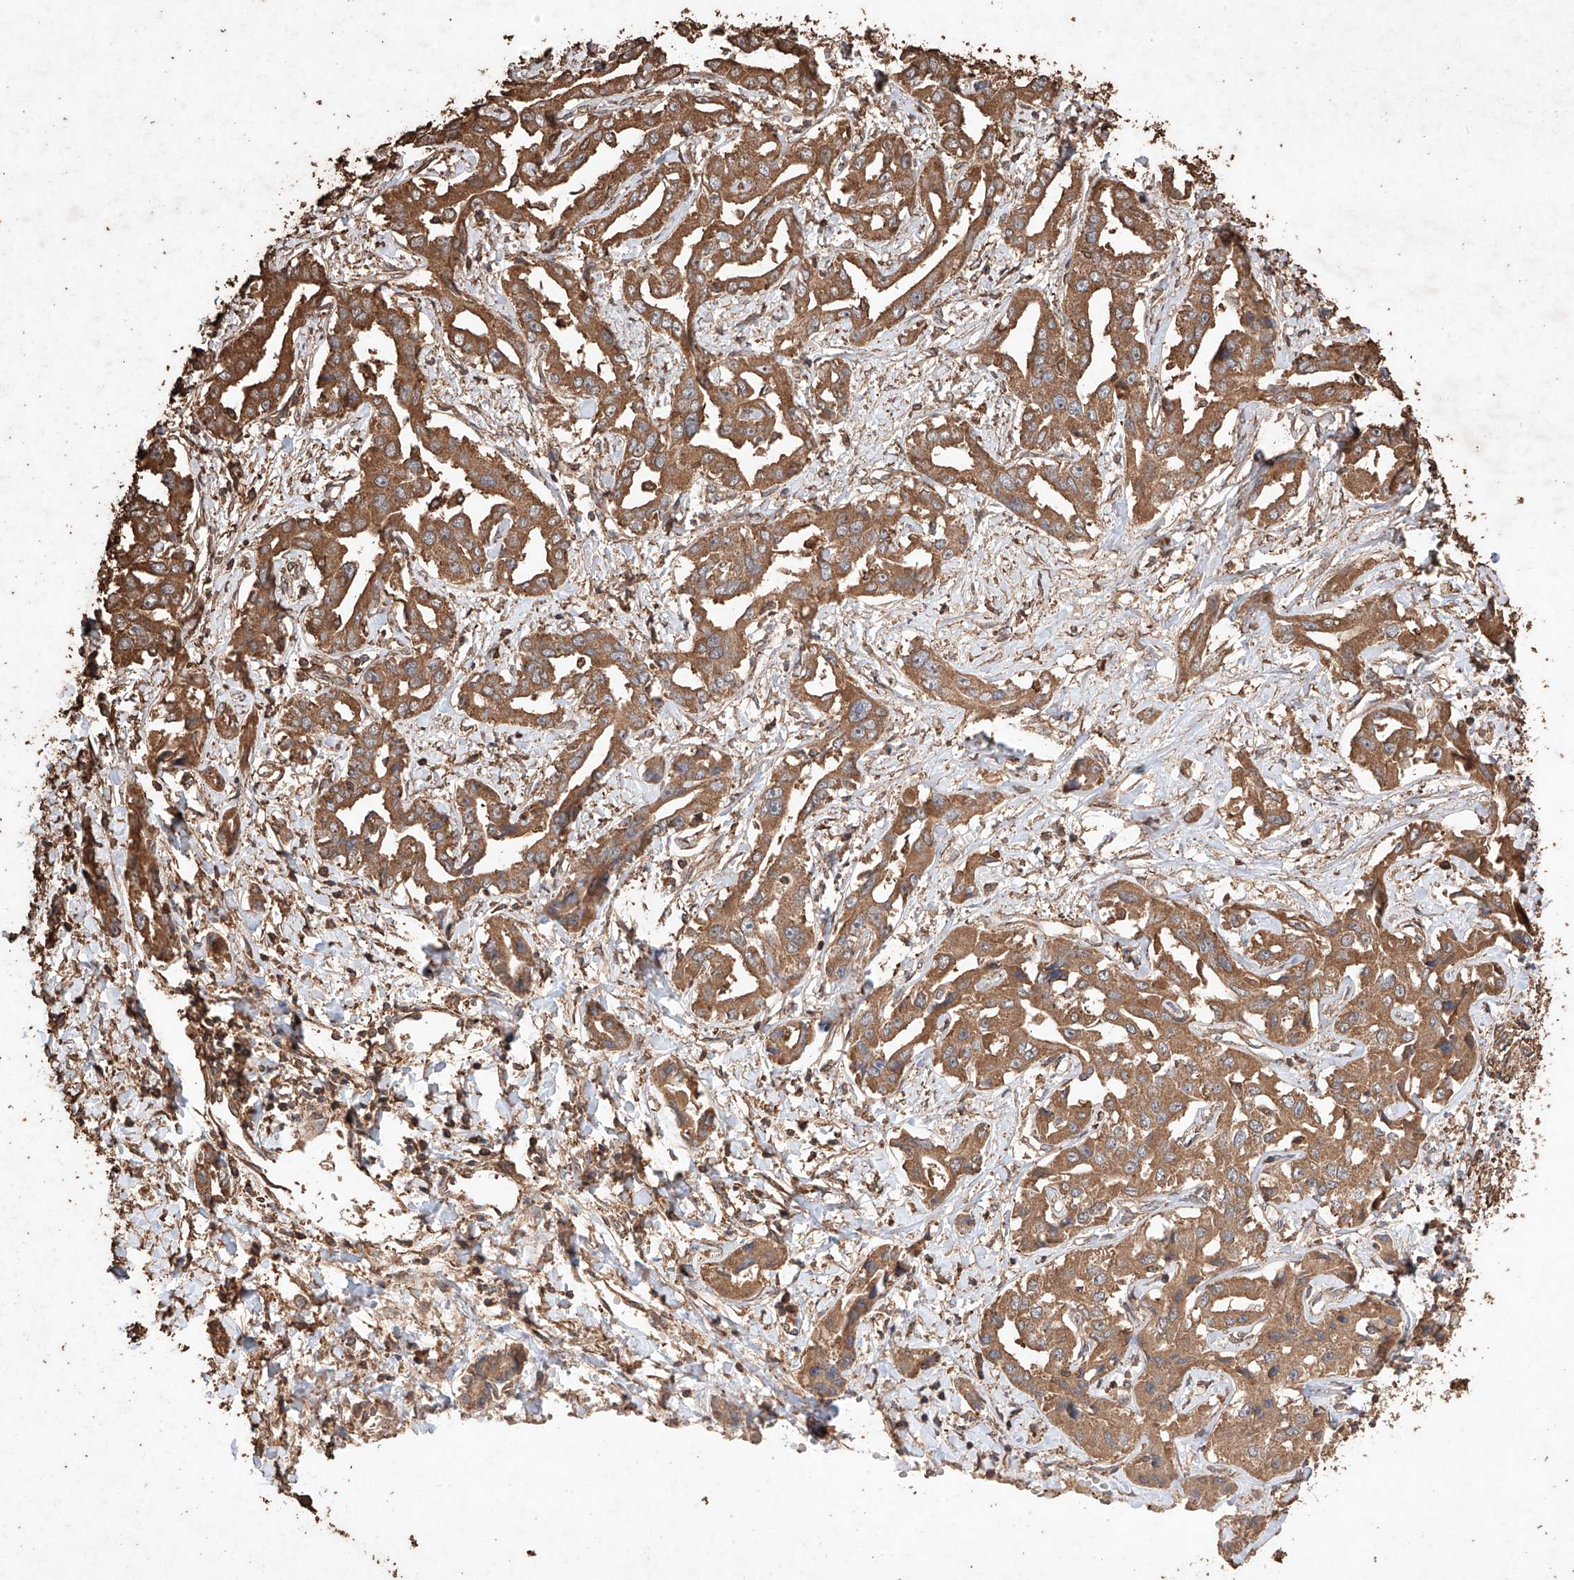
{"staining": {"intensity": "moderate", "quantity": ">75%", "location": "cytoplasmic/membranous"}, "tissue": "liver cancer", "cell_type": "Tumor cells", "image_type": "cancer", "snomed": [{"axis": "morphology", "description": "Cholangiocarcinoma"}, {"axis": "topography", "description": "Liver"}], "caption": "Immunohistochemistry (IHC) (DAB (3,3'-diaminobenzidine)) staining of liver cancer (cholangiocarcinoma) reveals moderate cytoplasmic/membranous protein positivity in about >75% of tumor cells.", "gene": "M6PR", "patient": {"sex": "male", "age": 59}}